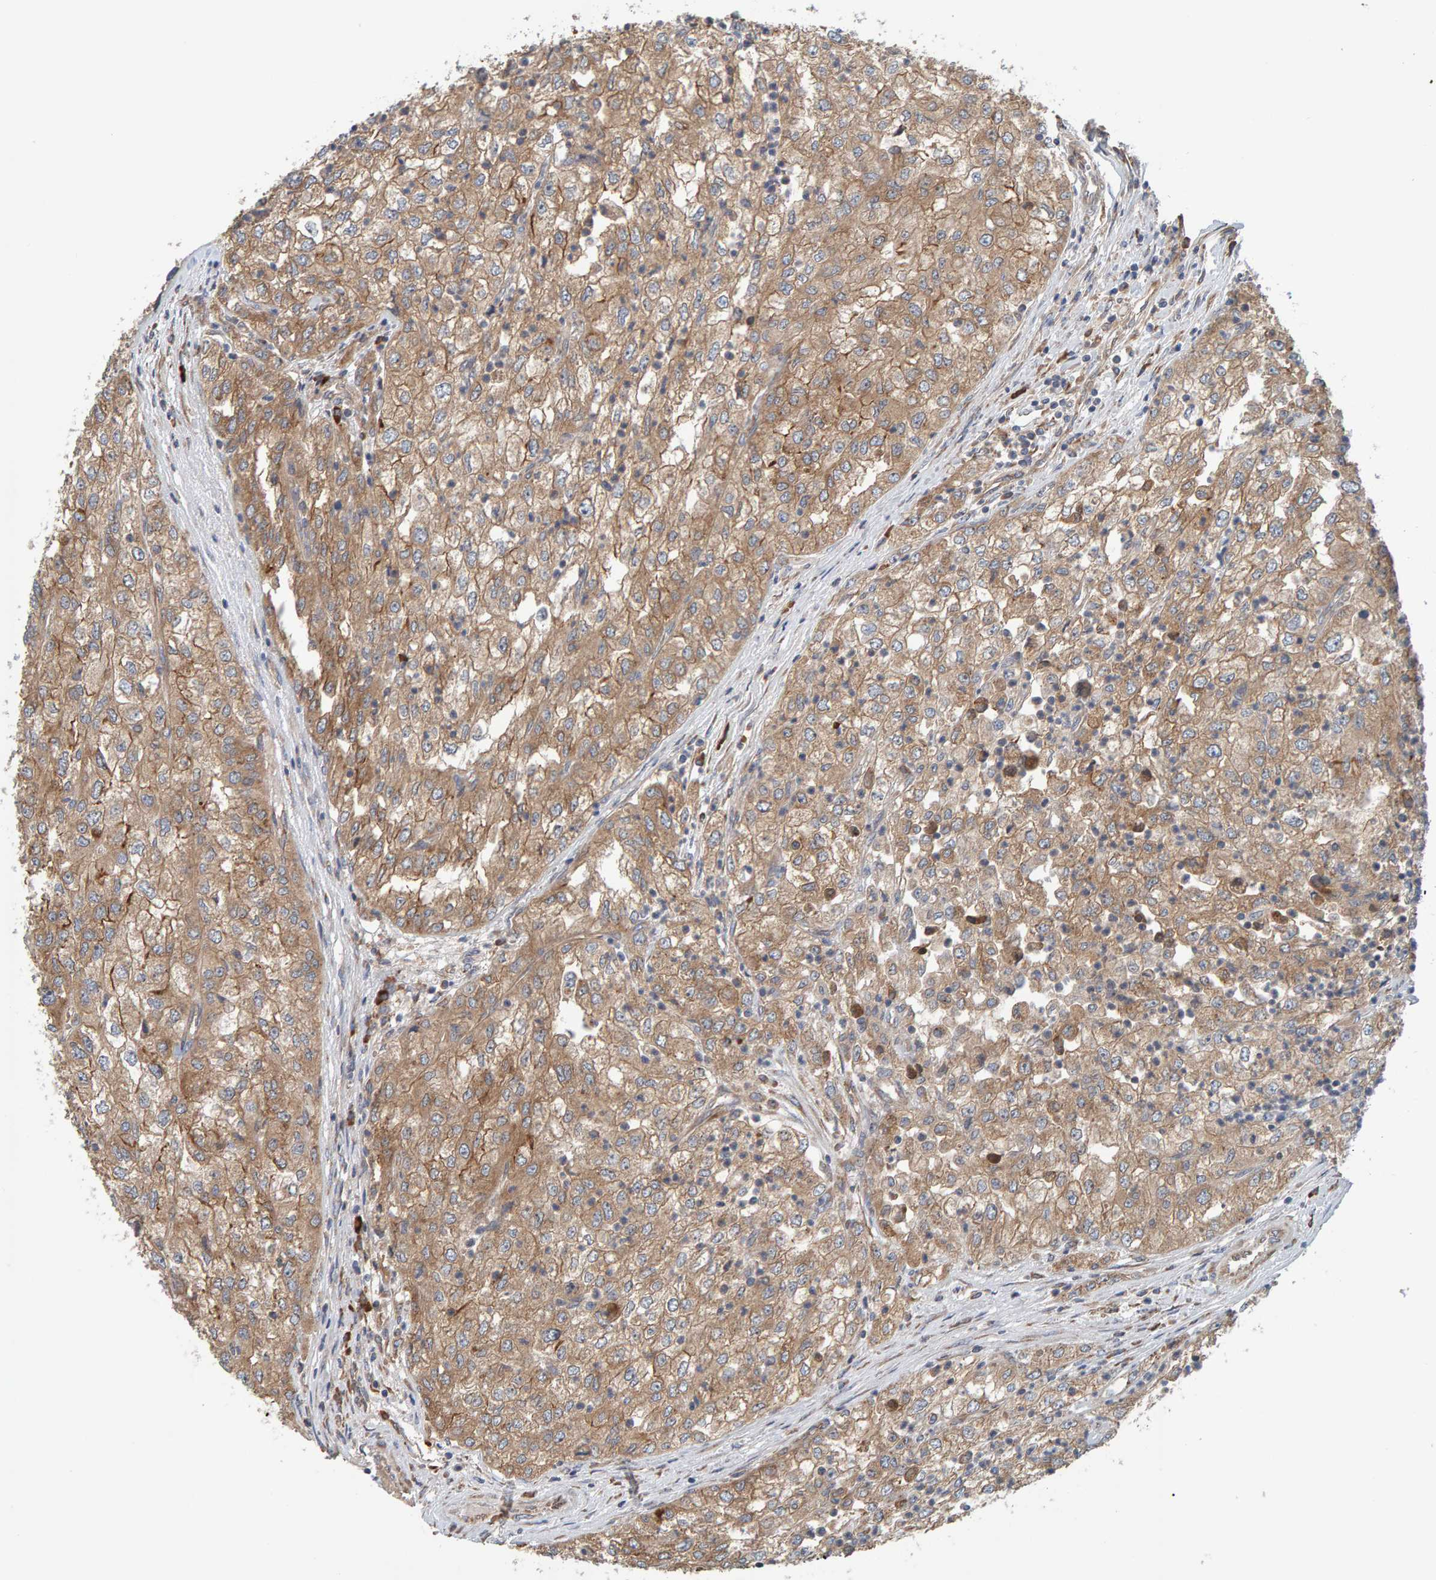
{"staining": {"intensity": "moderate", "quantity": ">75%", "location": "cytoplasmic/membranous"}, "tissue": "renal cancer", "cell_type": "Tumor cells", "image_type": "cancer", "snomed": [{"axis": "morphology", "description": "Adenocarcinoma, NOS"}, {"axis": "topography", "description": "Kidney"}], "caption": "Protein analysis of renal cancer (adenocarcinoma) tissue displays moderate cytoplasmic/membranous staining in about >75% of tumor cells.", "gene": "BAIAP2", "patient": {"sex": "female", "age": 54}}